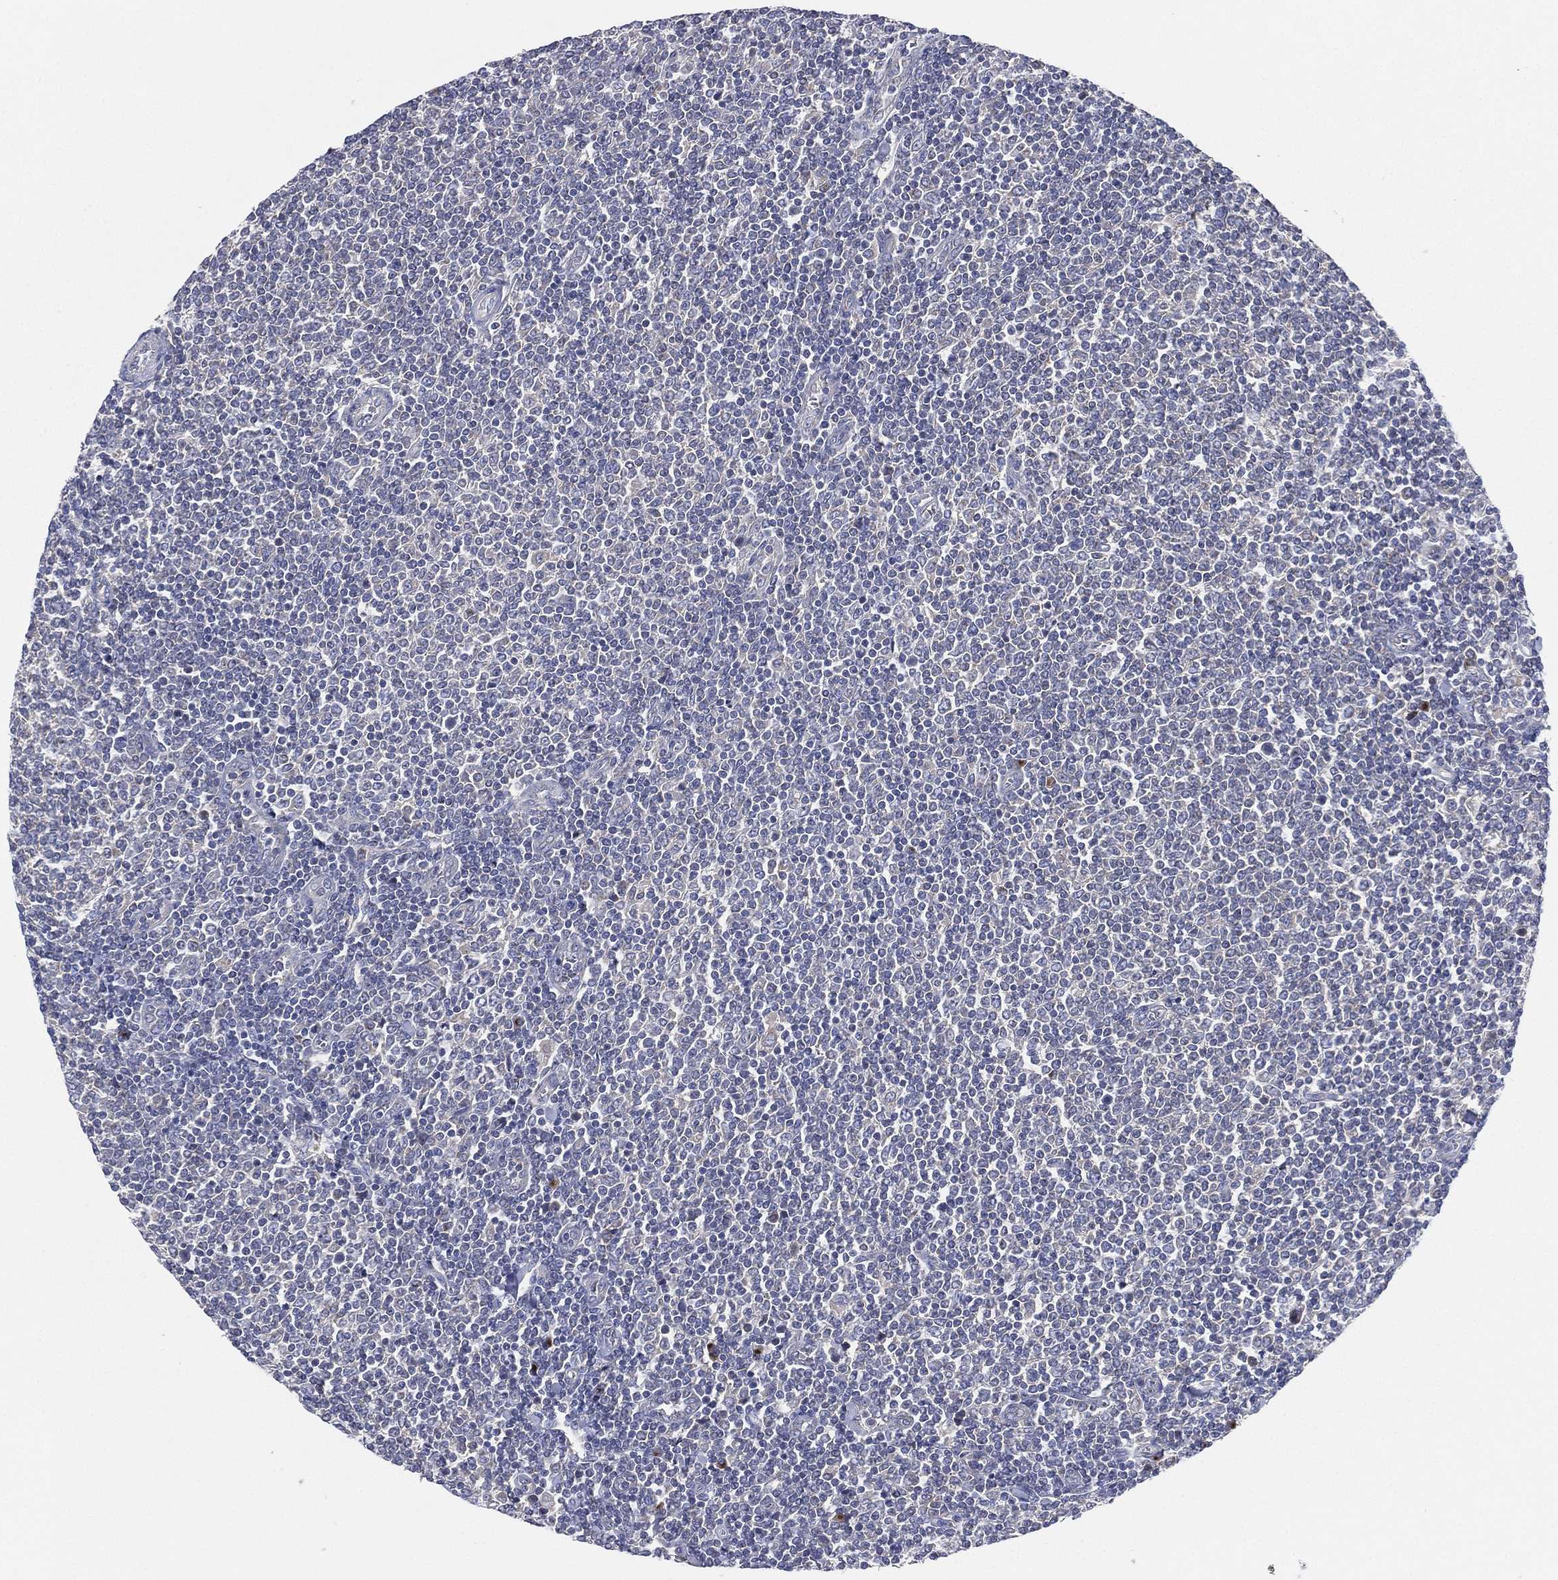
{"staining": {"intensity": "negative", "quantity": "none", "location": "none"}, "tissue": "lymphoma", "cell_type": "Tumor cells", "image_type": "cancer", "snomed": [{"axis": "morphology", "description": "Malignant lymphoma, non-Hodgkin's type, Low grade"}, {"axis": "topography", "description": "Lymph node"}], "caption": "High magnification brightfield microscopy of lymphoma stained with DAB (3,3'-diaminobenzidine) (brown) and counterstained with hematoxylin (blue): tumor cells show no significant staining. The staining was performed using DAB to visualize the protein expression in brown, while the nuclei were stained in blue with hematoxylin (Magnification: 20x).", "gene": "ATP8A2", "patient": {"sex": "male", "age": 52}}